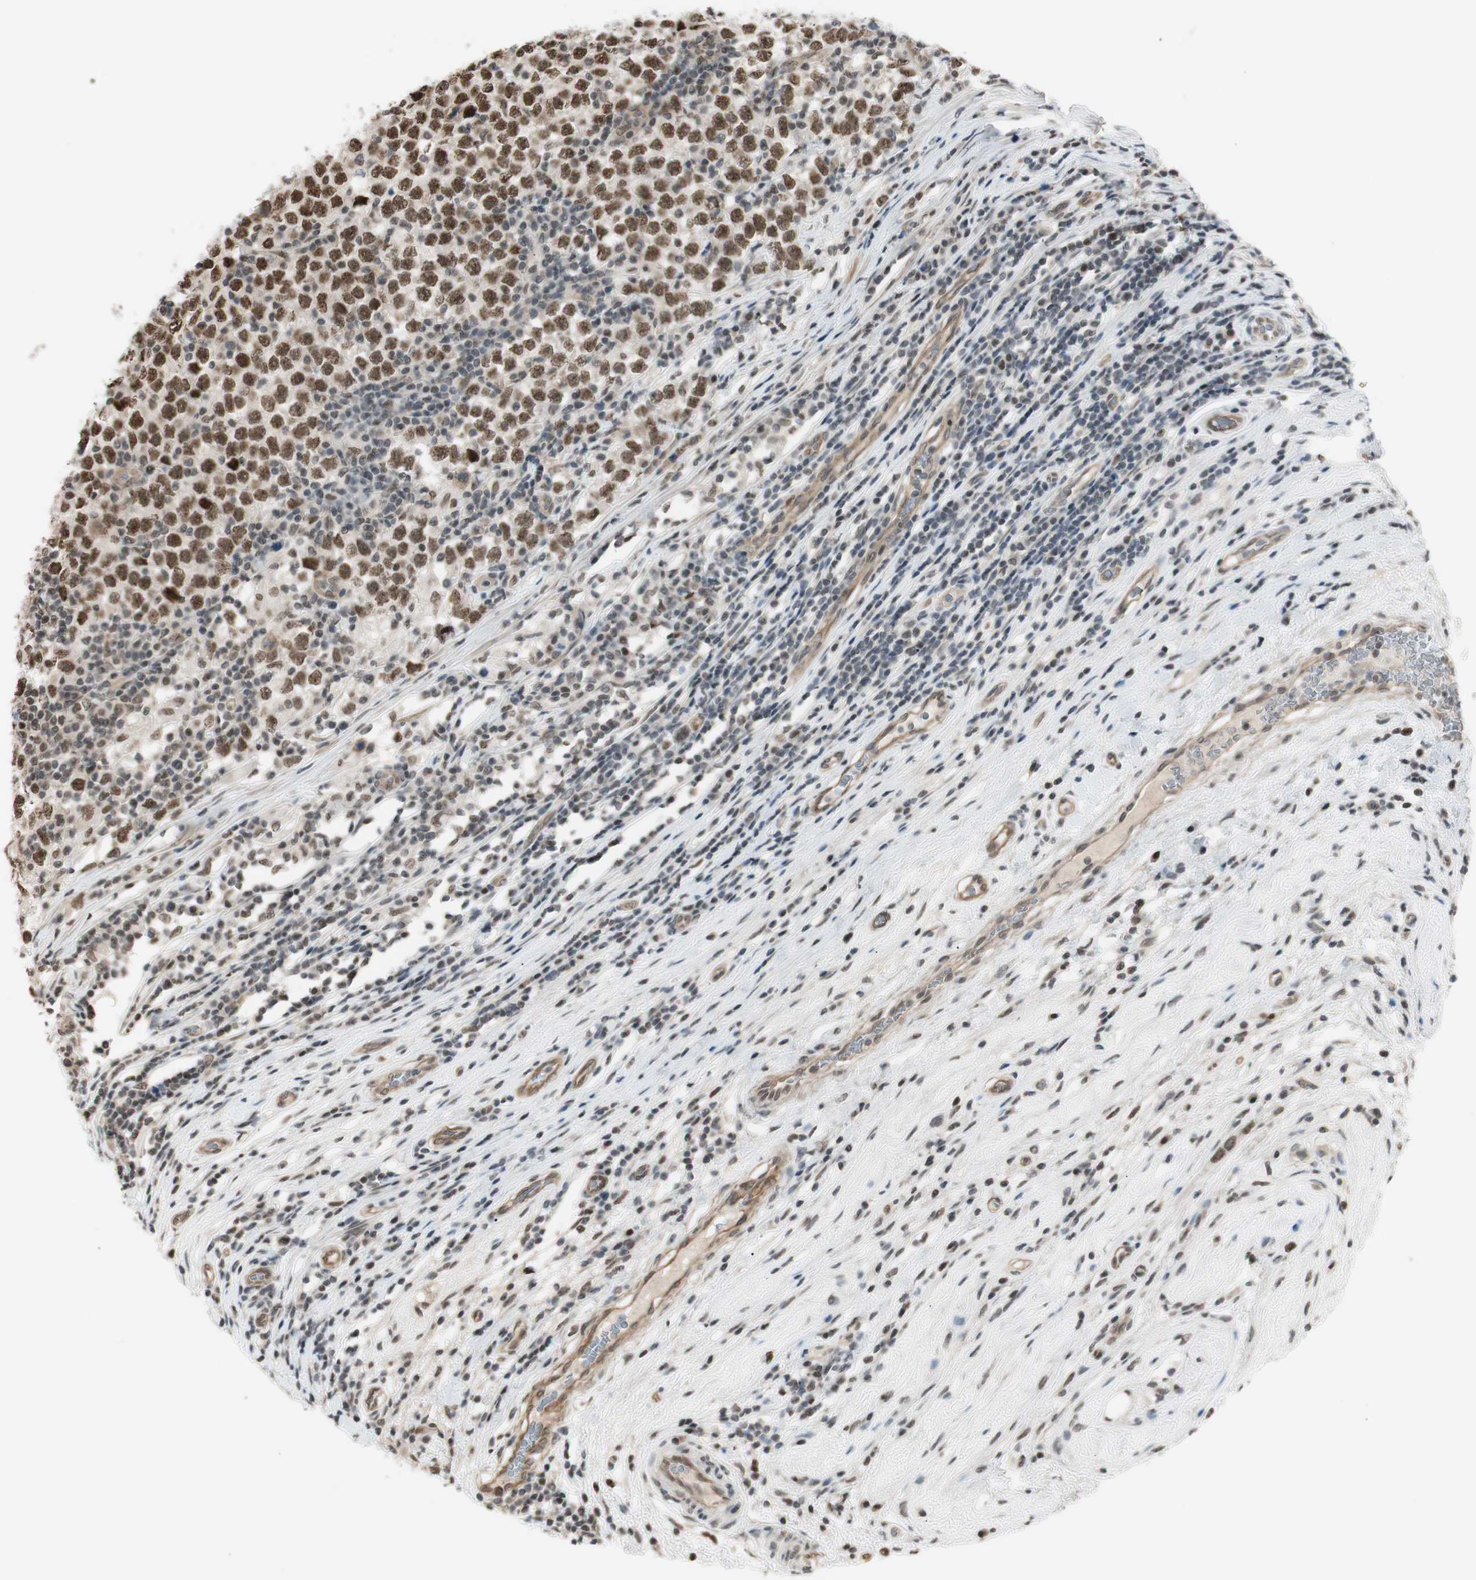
{"staining": {"intensity": "moderate", "quantity": ">75%", "location": "nuclear"}, "tissue": "testis cancer", "cell_type": "Tumor cells", "image_type": "cancer", "snomed": [{"axis": "morphology", "description": "Seminoma, NOS"}, {"axis": "topography", "description": "Testis"}], "caption": "Testis cancer (seminoma) stained with a protein marker shows moderate staining in tumor cells.", "gene": "SUFU", "patient": {"sex": "male", "age": 43}}